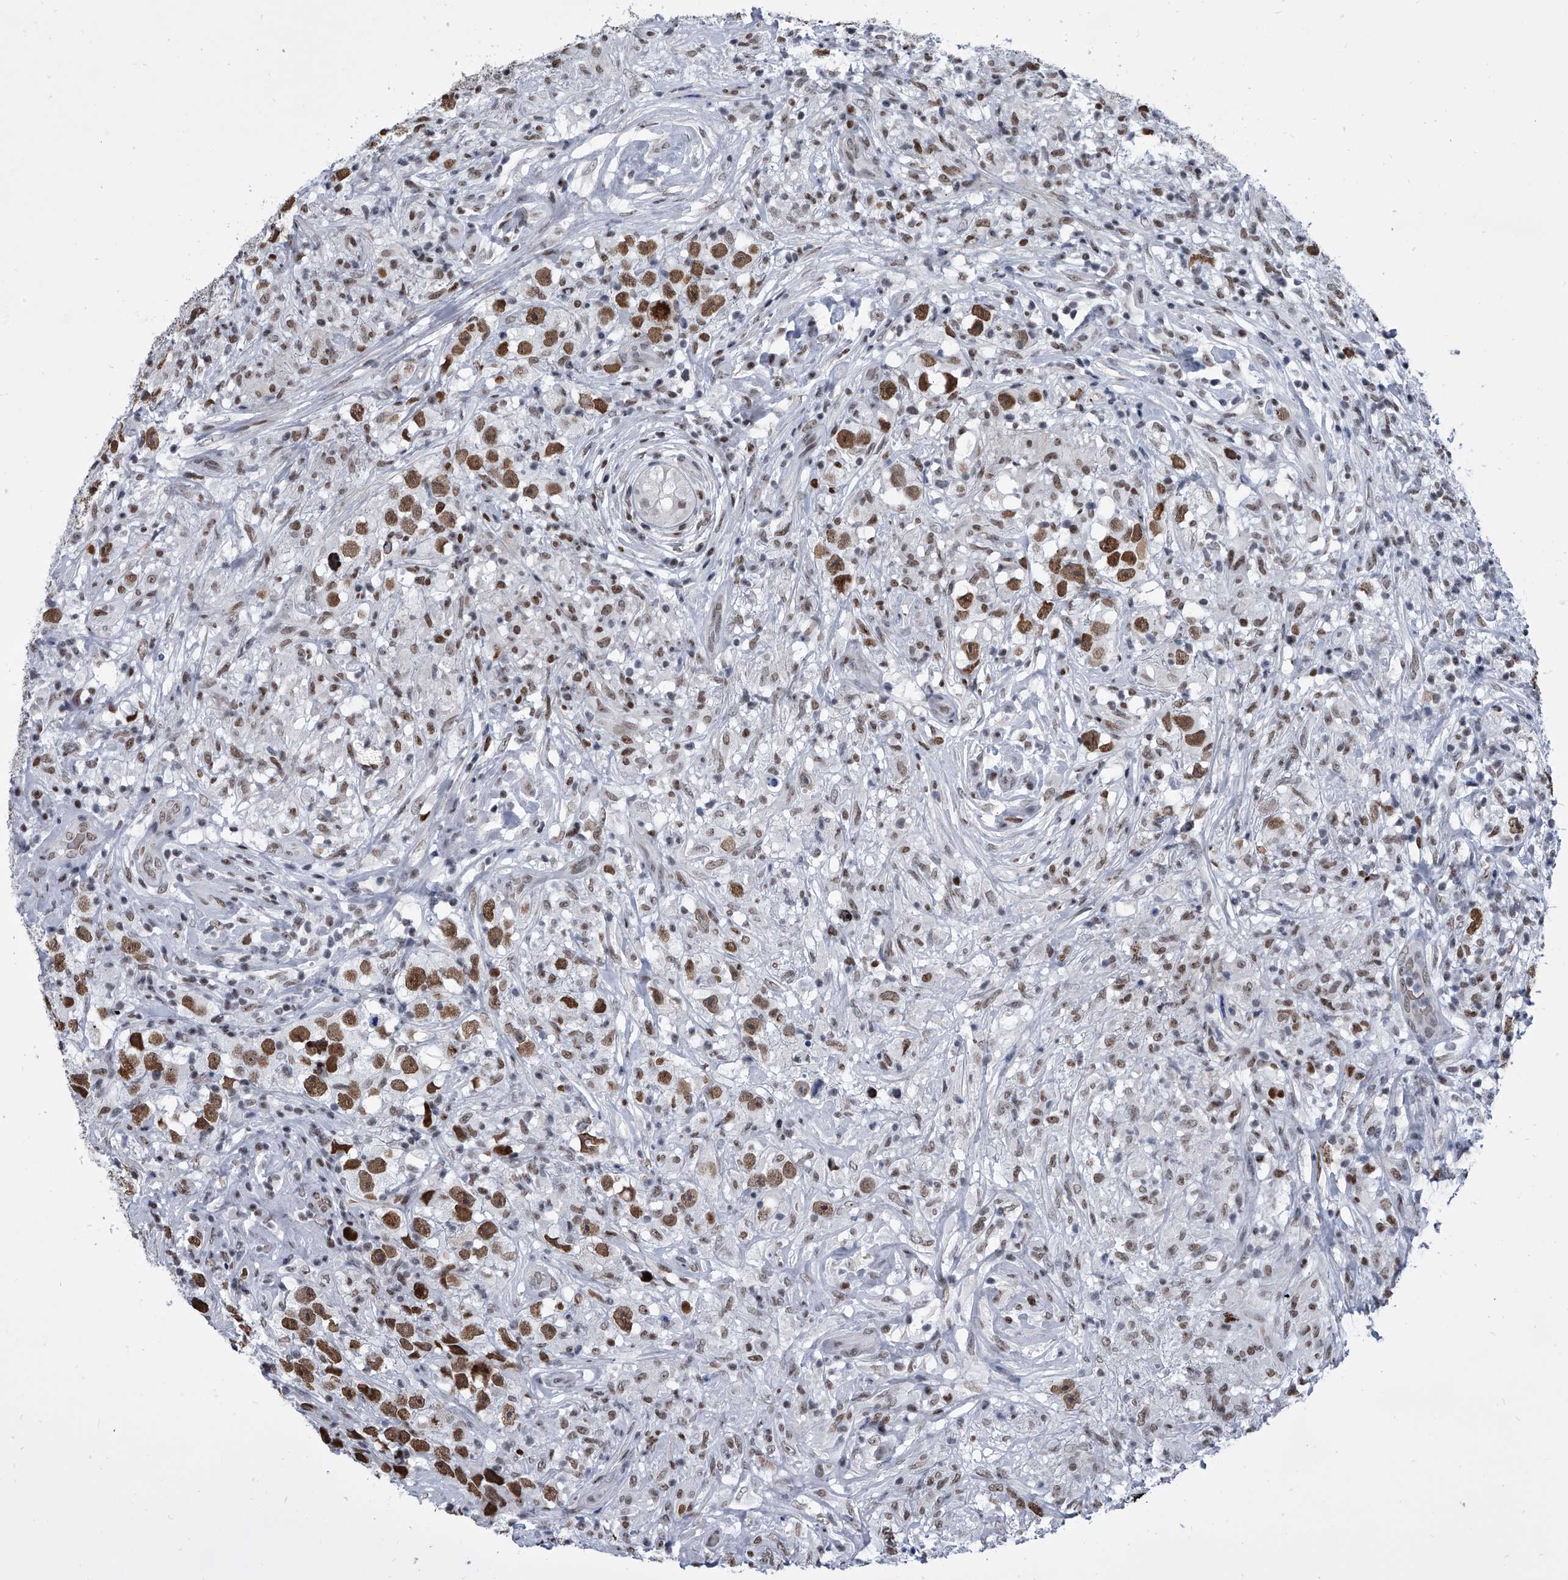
{"staining": {"intensity": "strong", "quantity": ">75%", "location": "nuclear"}, "tissue": "testis cancer", "cell_type": "Tumor cells", "image_type": "cancer", "snomed": [{"axis": "morphology", "description": "Seminoma, NOS"}, {"axis": "topography", "description": "Testis"}], "caption": "Human testis cancer (seminoma) stained with a protein marker exhibits strong staining in tumor cells.", "gene": "SIM2", "patient": {"sex": "male", "age": 49}}